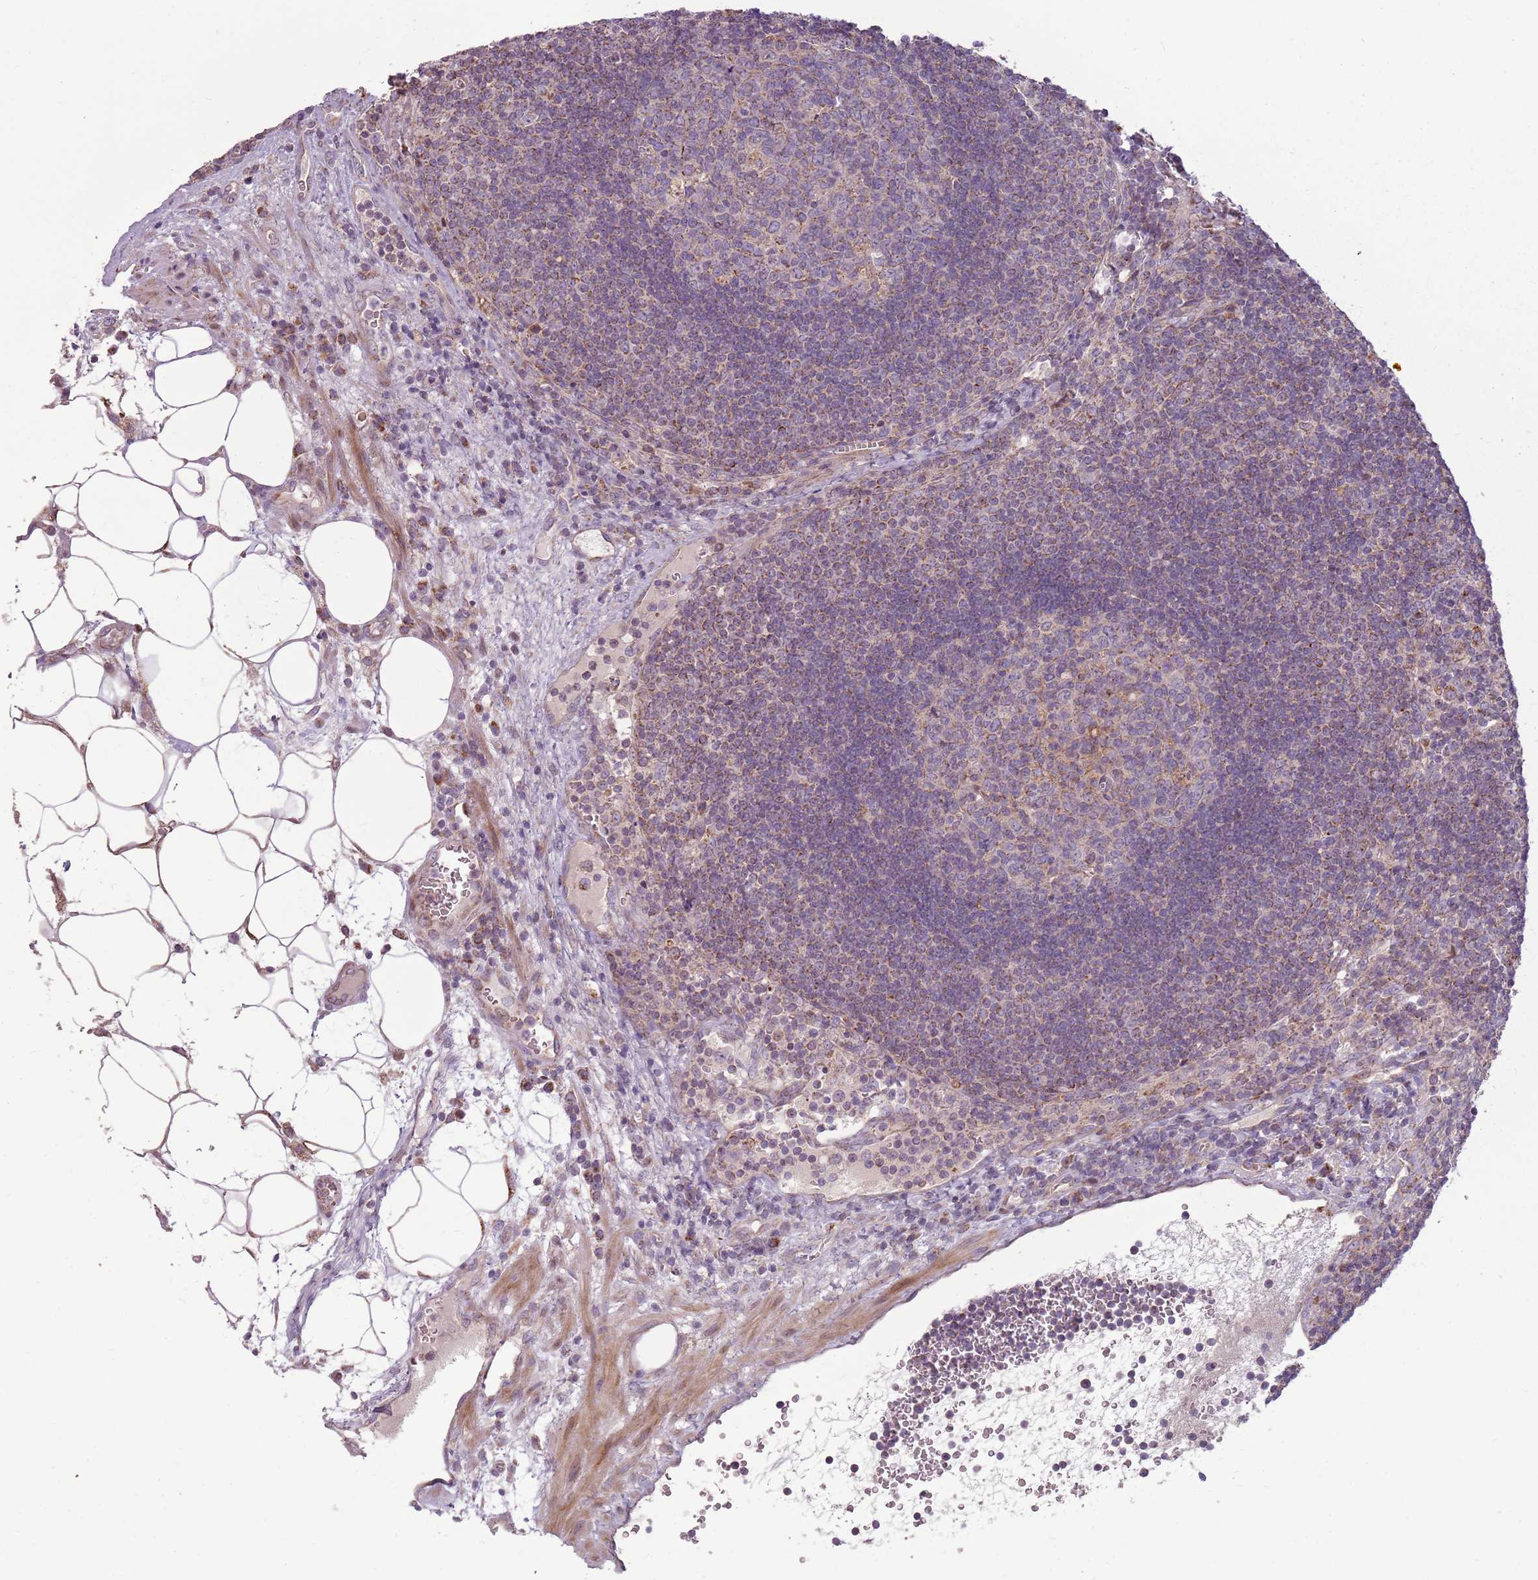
{"staining": {"intensity": "weak", "quantity": "<25%", "location": "cytoplasmic/membranous"}, "tissue": "lymph node", "cell_type": "Germinal center cells", "image_type": "normal", "snomed": [{"axis": "morphology", "description": "Normal tissue, NOS"}, {"axis": "topography", "description": "Lymph node"}], "caption": "This micrograph is of normal lymph node stained with immunohistochemistry to label a protein in brown with the nuclei are counter-stained blue. There is no staining in germinal center cells. Brightfield microscopy of immunohistochemistry stained with DAB (brown) and hematoxylin (blue), captured at high magnification.", "gene": "ZNF530", "patient": {"sex": "male", "age": 58}}